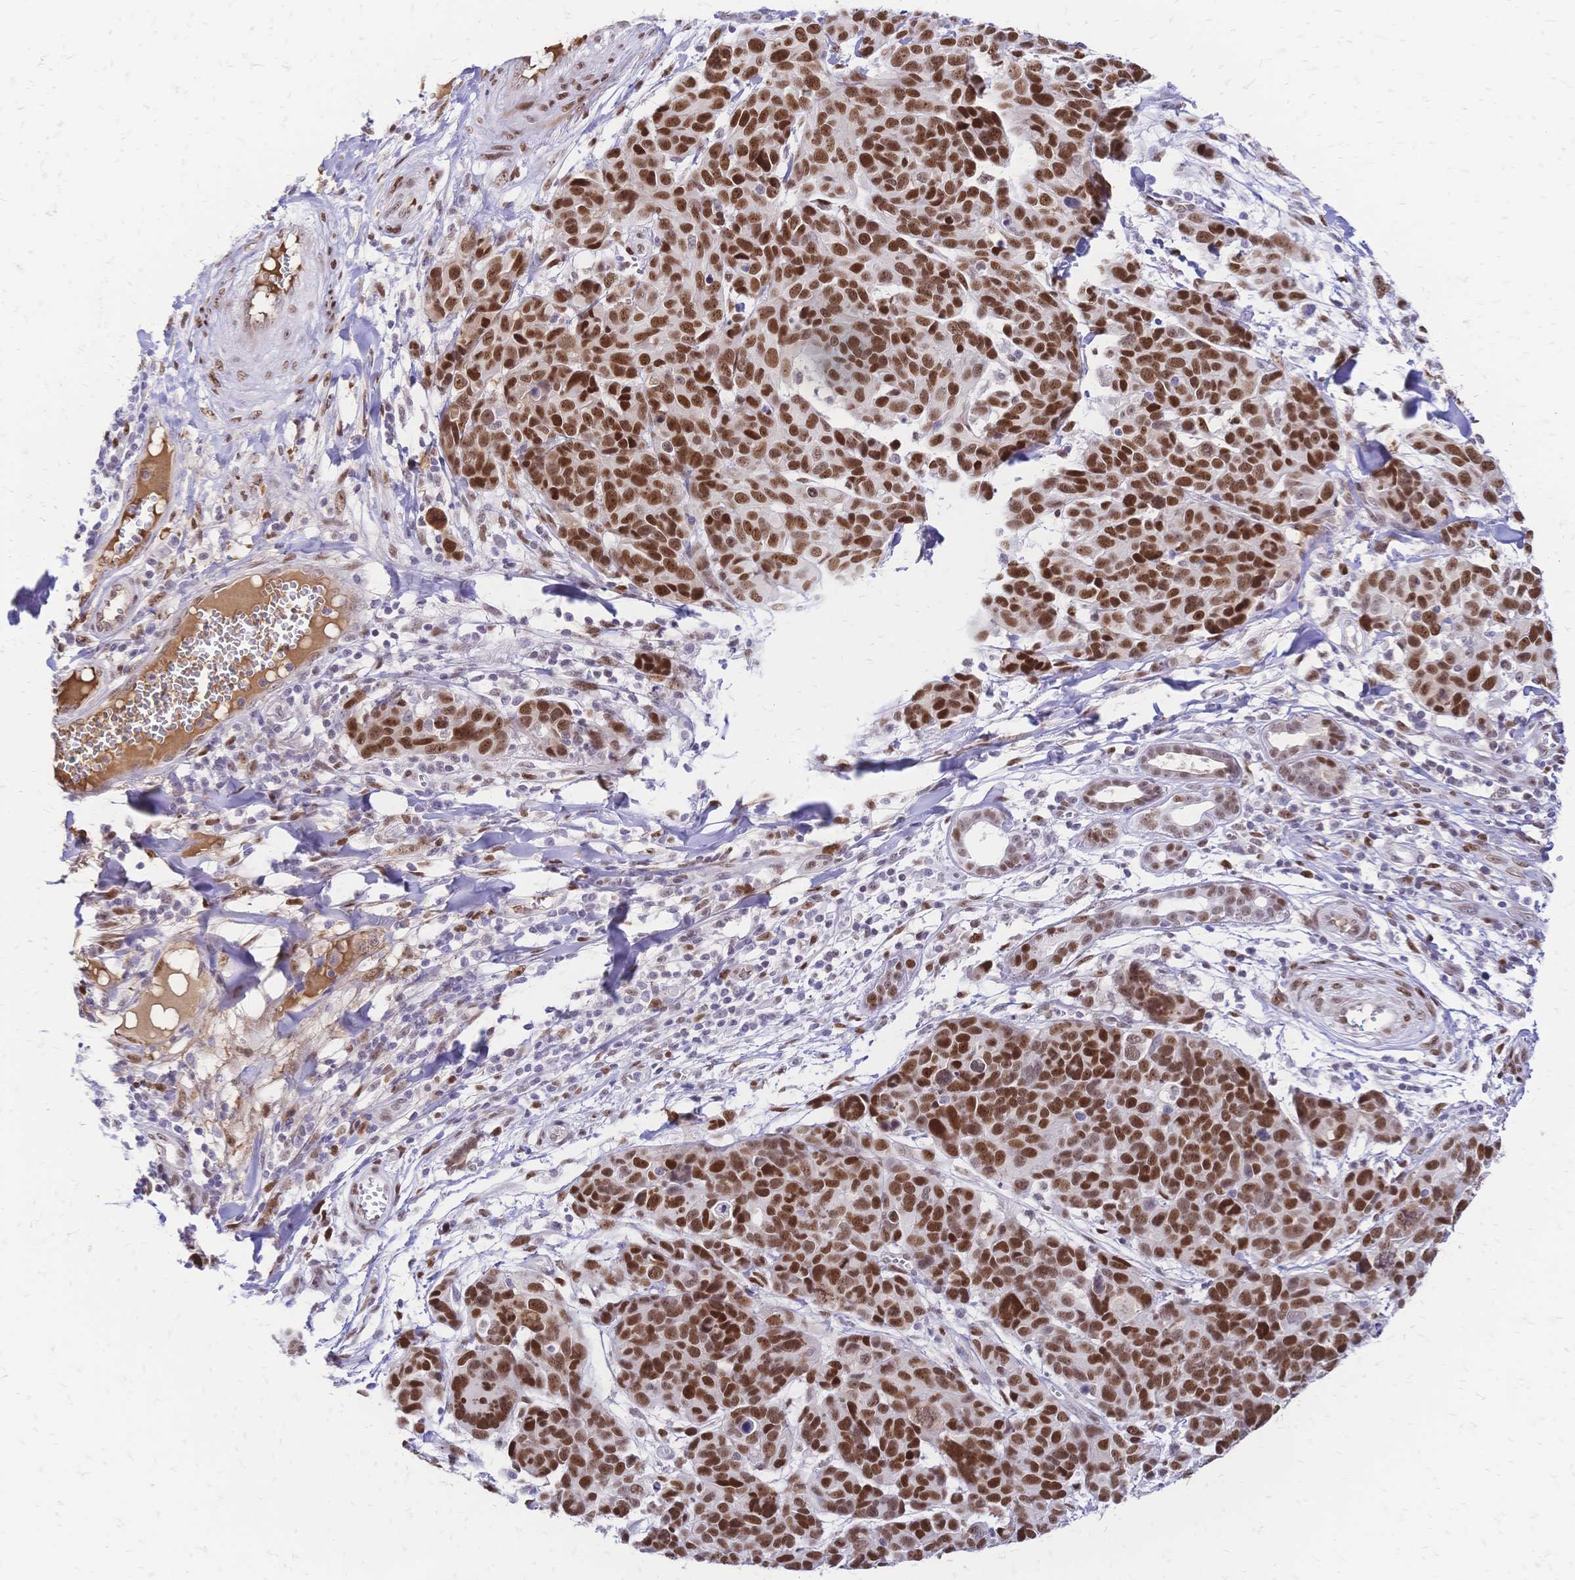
{"staining": {"intensity": "moderate", "quantity": ">75%", "location": "nuclear"}, "tissue": "melanoma", "cell_type": "Tumor cells", "image_type": "cancer", "snomed": [{"axis": "morphology", "description": "Malignant melanoma, NOS"}, {"axis": "topography", "description": "Skin"}], "caption": "DAB immunohistochemical staining of human melanoma reveals moderate nuclear protein positivity in approximately >75% of tumor cells.", "gene": "NFIC", "patient": {"sex": "male", "age": 51}}